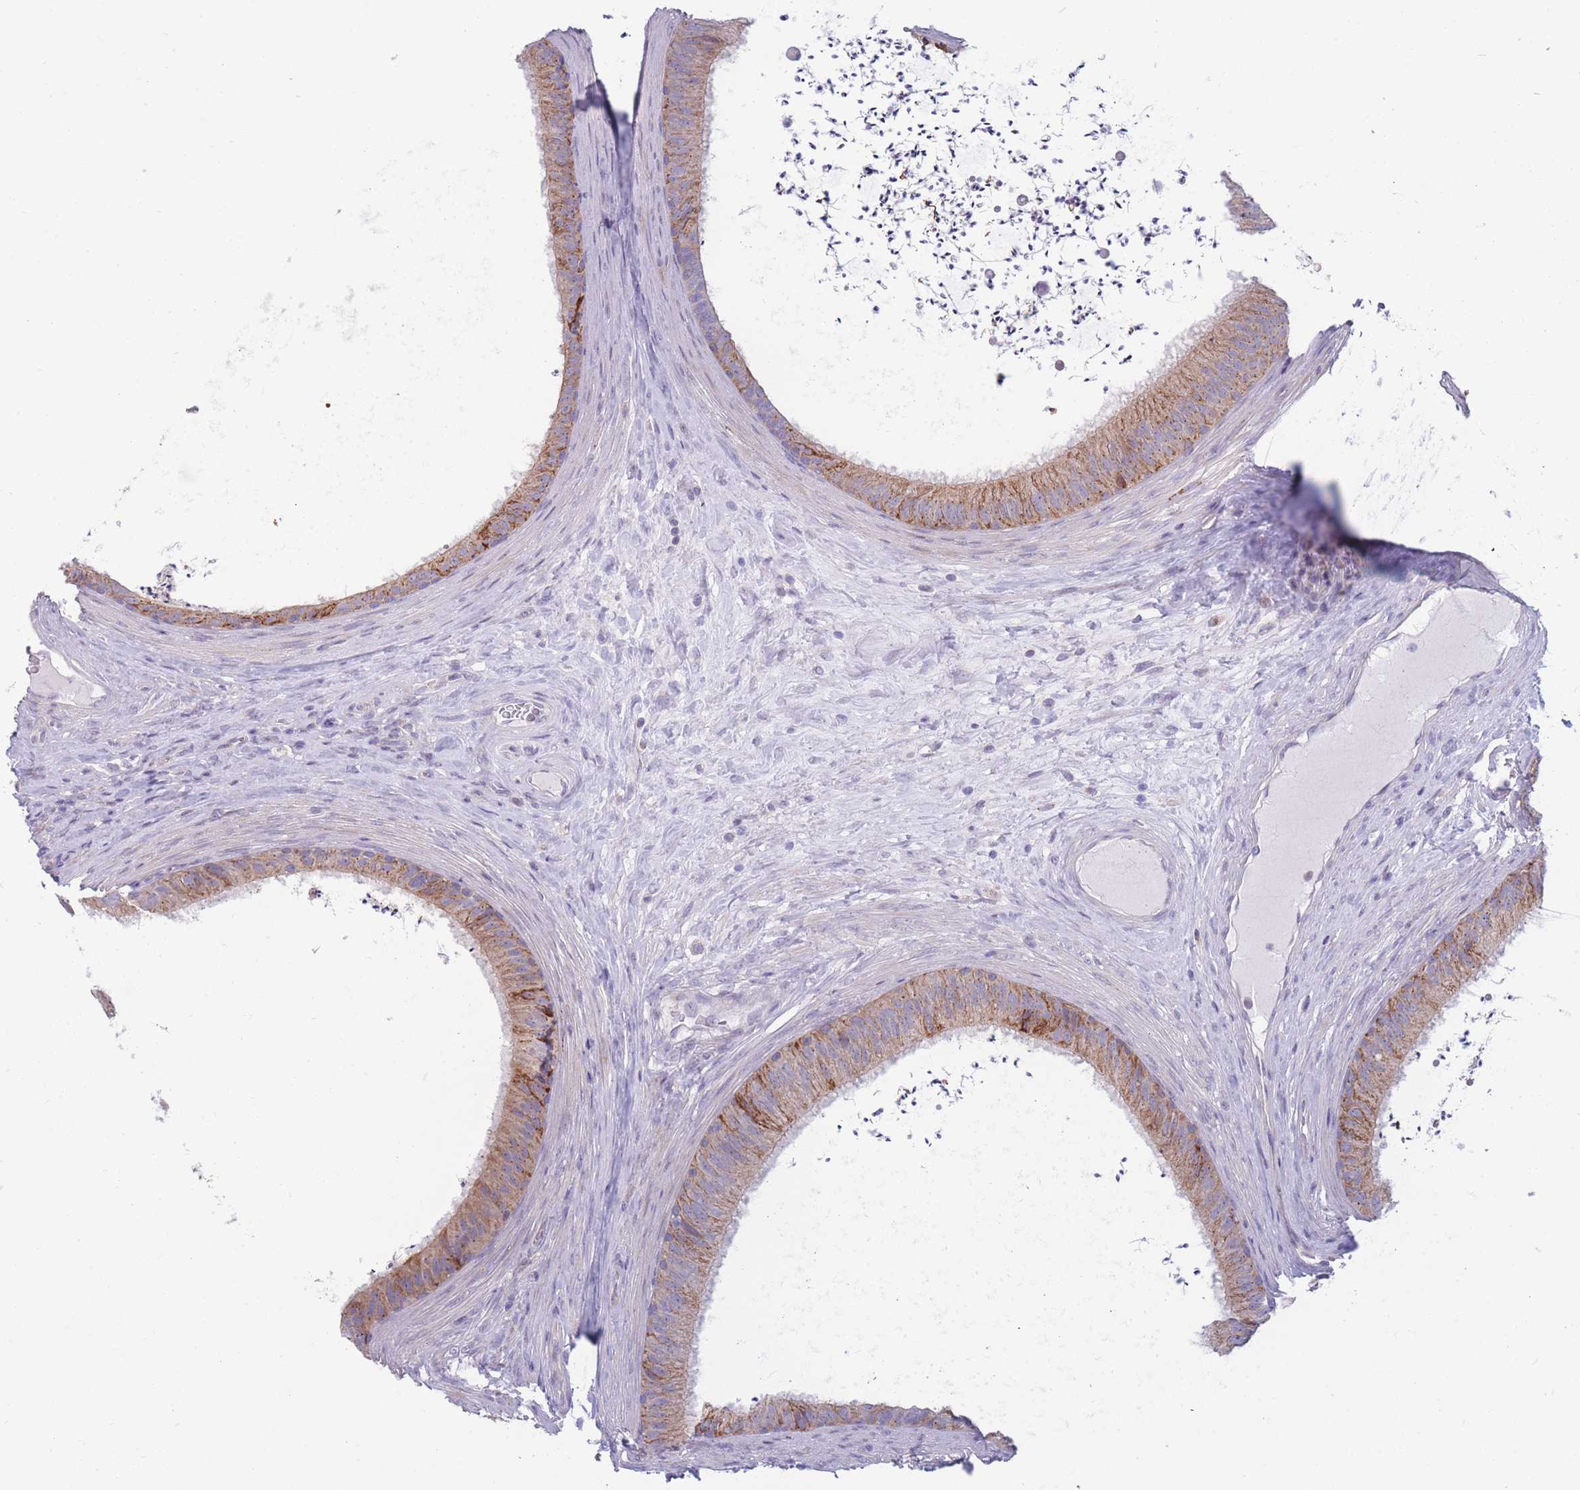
{"staining": {"intensity": "moderate", "quantity": "<25%", "location": "cytoplasmic/membranous"}, "tissue": "epididymis", "cell_type": "Glandular cells", "image_type": "normal", "snomed": [{"axis": "morphology", "description": "Normal tissue, NOS"}, {"axis": "topography", "description": "Testis"}, {"axis": "topography", "description": "Epididymis"}], "caption": "Immunohistochemical staining of benign epididymis displays <25% levels of moderate cytoplasmic/membranous protein expression in approximately <25% of glandular cells. (Brightfield microscopy of DAB IHC at high magnification).", "gene": "PDE4A", "patient": {"sex": "male", "age": 41}}